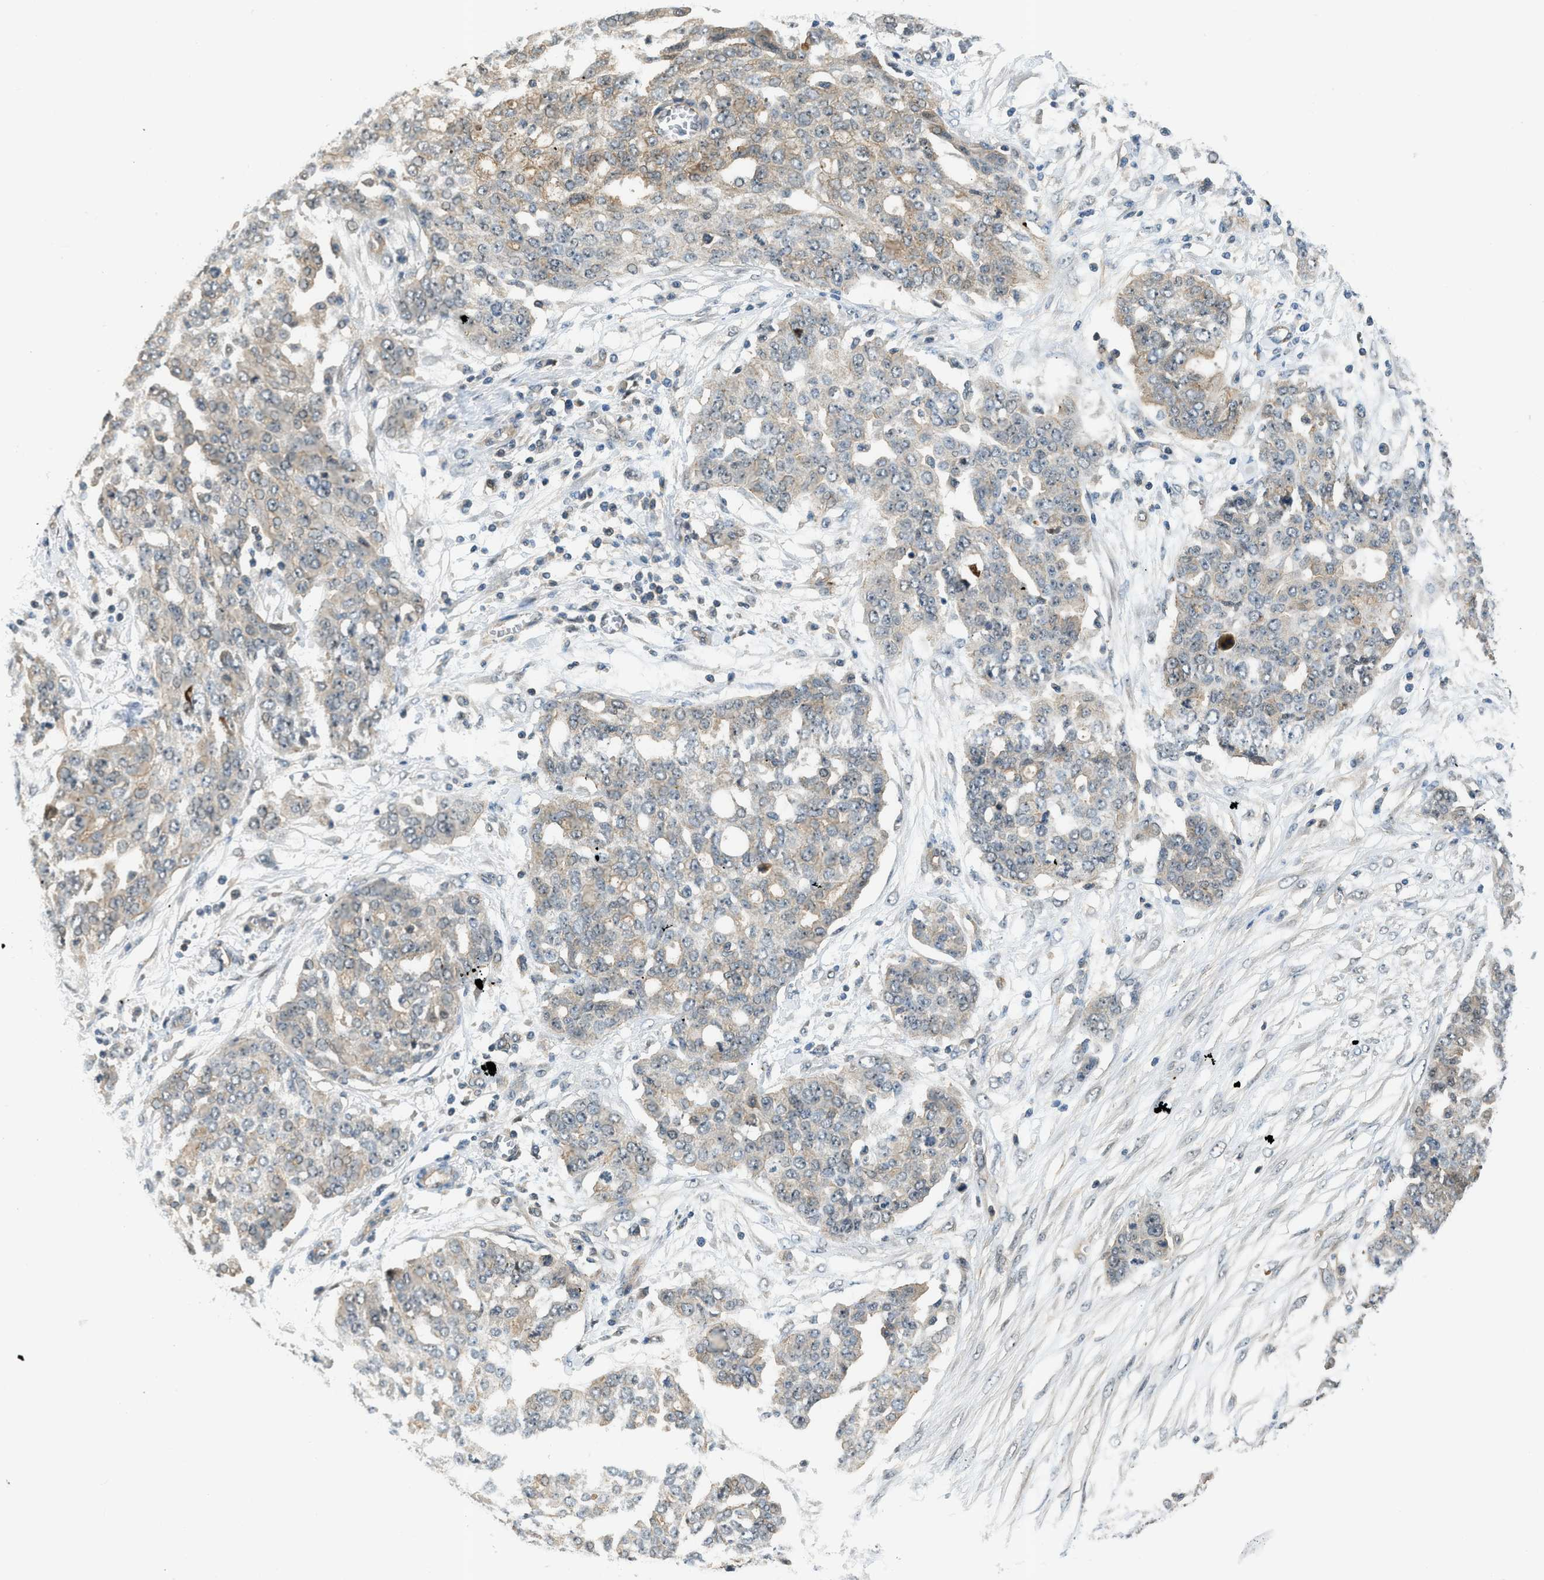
{"staining": {"intensity": "weak", "quantity": "<25%", "location": "cytoplasmic/membranous"}, "tissue": "ovarian cancer", "cell_type": "Tumor cells", "image_type": "cancer", "snomed": [{"axis": "morphology", "description": "Cystadenocarcinoma, serous, NOS"}, {"axis": "topography", "description": "Soft tissue"}, {"axis": "topography", "description": "Ovary"}], "caption": "Ovarian serous cystadenocarcinoma was stained to show a protein in brown. There is no significant positivity in tumor cells. (Stains: DAB (3,3'-diaminobenzidine) IHC with hematoxylin counter stain, Microscopy: brightfield microscopy at high magnification).", "gene": "CBLB", "patient": {"sex": "female", "age": 57}}